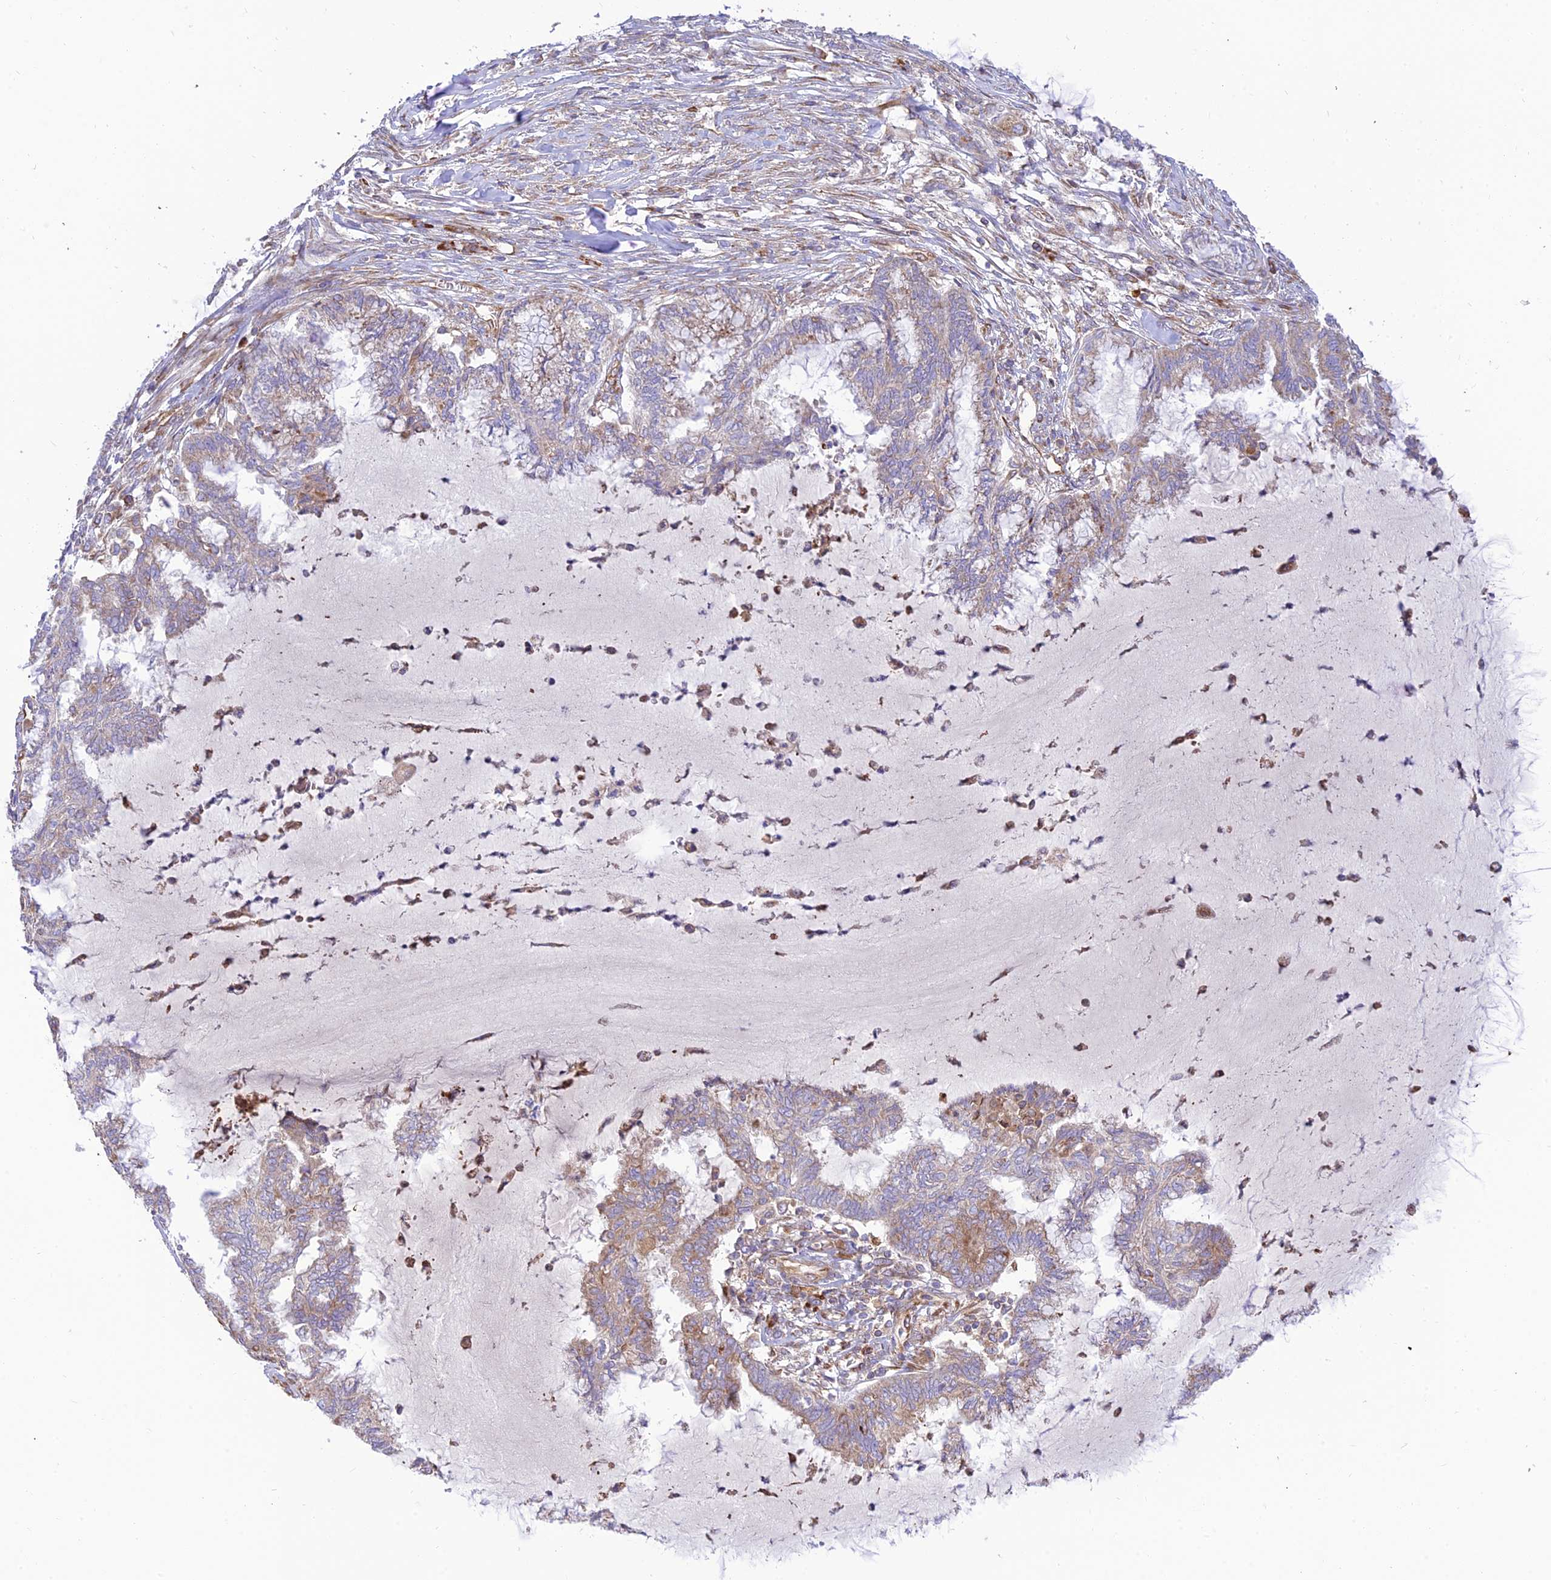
{"staining": {"intensity": "weak", "quantity": "25%-75%", "location": "cytoplasmic/membranous"}, "tissue": "endometrial cancer", "cell_type": "Tumor cells", "image_type": "cancer", "snomed": [{"axis": "morphology", "description": "Adenocarcinoma, NOS"}, {"axis": "topography", "description": "Endometrium"}], "caption": "Adenocarcinoma (endometrial) stained for a protein displays weak cytoplasmic/membranous positivity in tumor cells.", "gene": "PIMREG", "patient": {"sex": "female", "age": 86}}